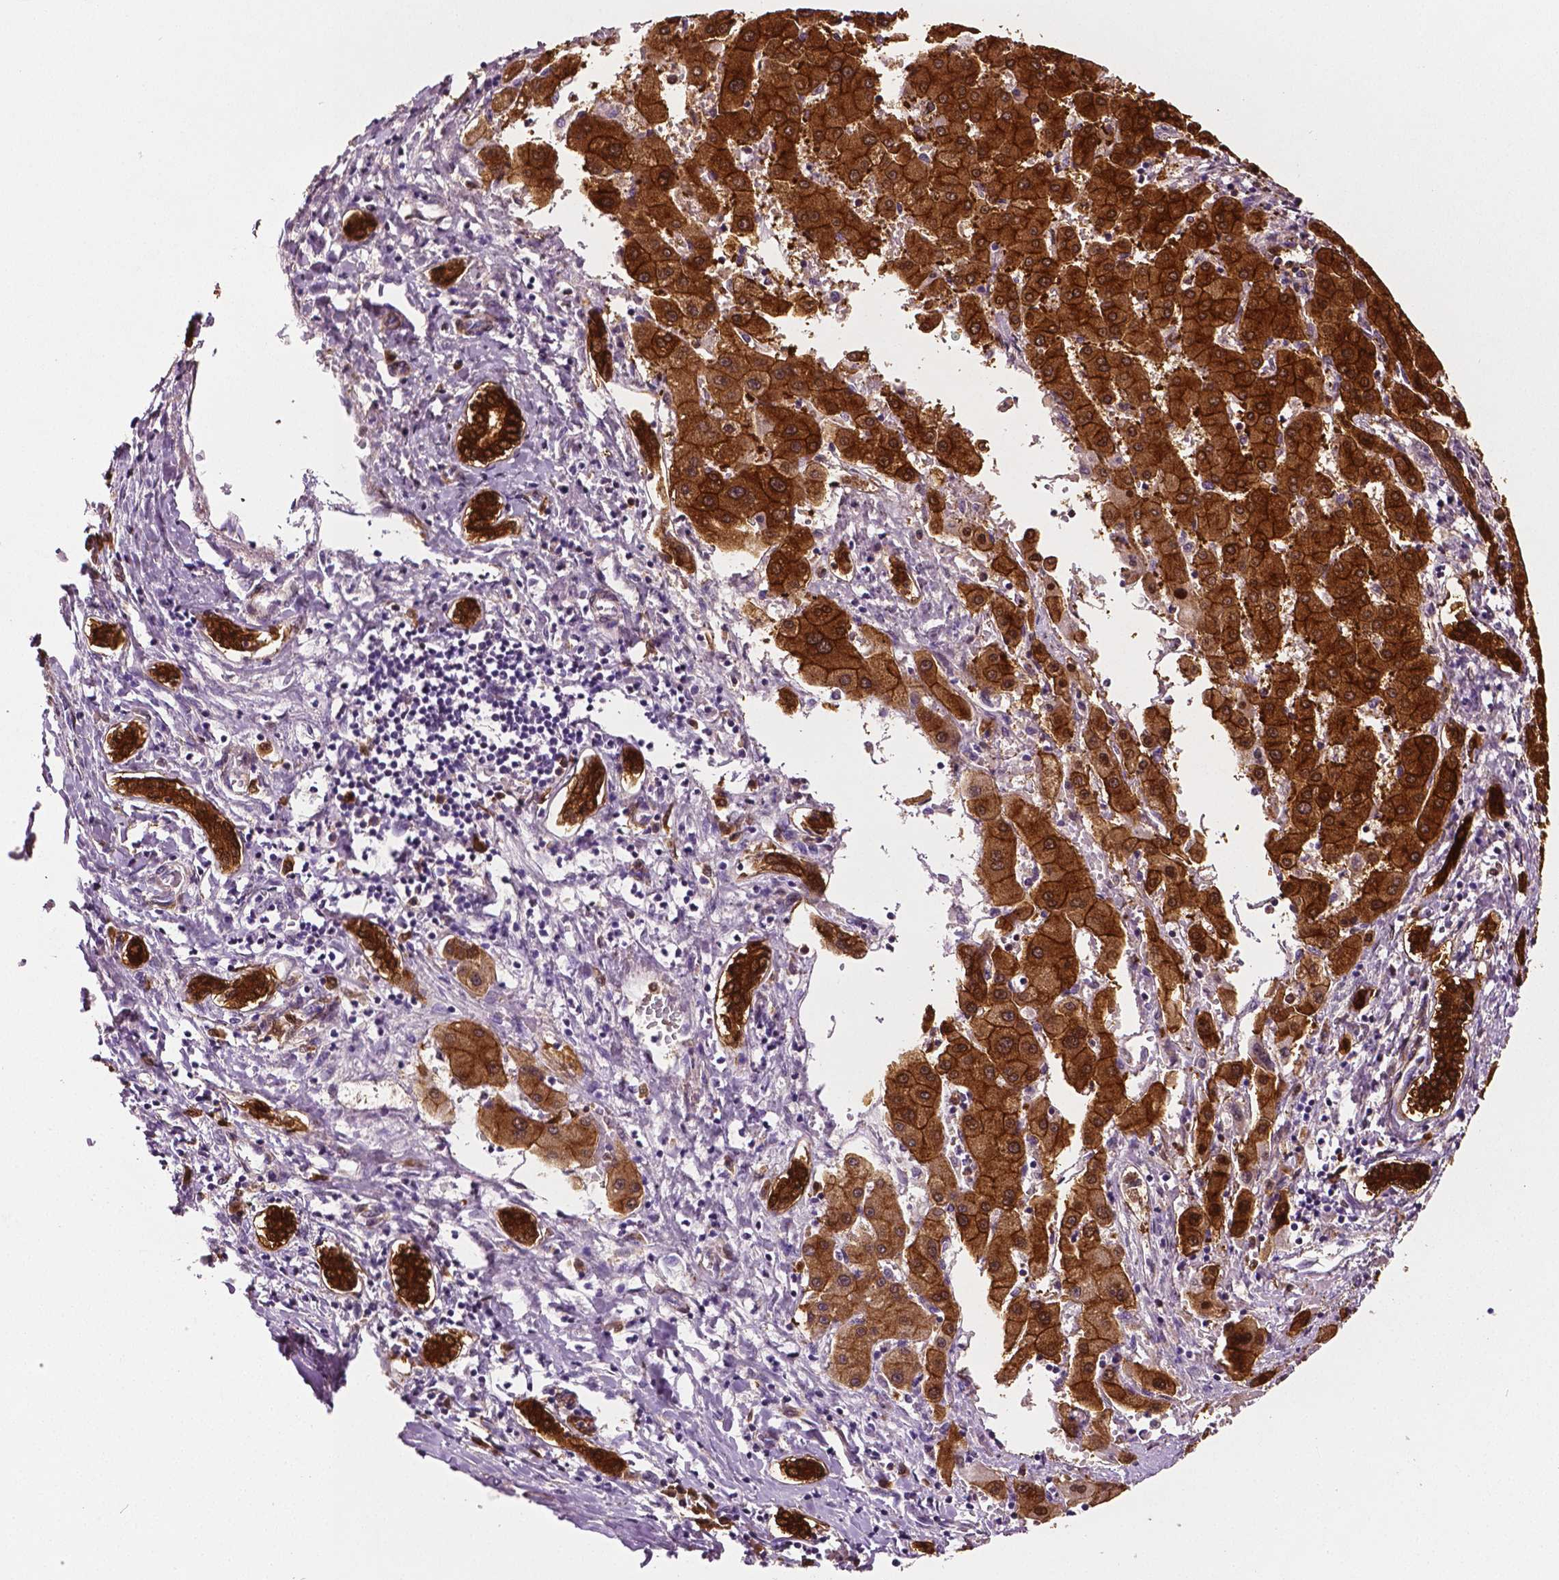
{"staining": {"intensity": "strong", "quantity": ">75%", "location": "cytoplasmic/membranous"}, "tissue": "liver cancer", "cell_type": "Tumor cells", "image_type": "cancer", "snomed": [{"axis": "morphology", "description": "Carcinoma, Hepatocellular, NOS"}, {"axis": "topography", "description": "Liver"}], "caption": "Immunohistochemical staining of hepatocellular carcinoma (liver) exhibits high levels of strong cytoplasmic/membranous positivity in about >75% of tumor cells.", "gene": "PHGDH", "patient": {"sex": "male", "age": 40}}